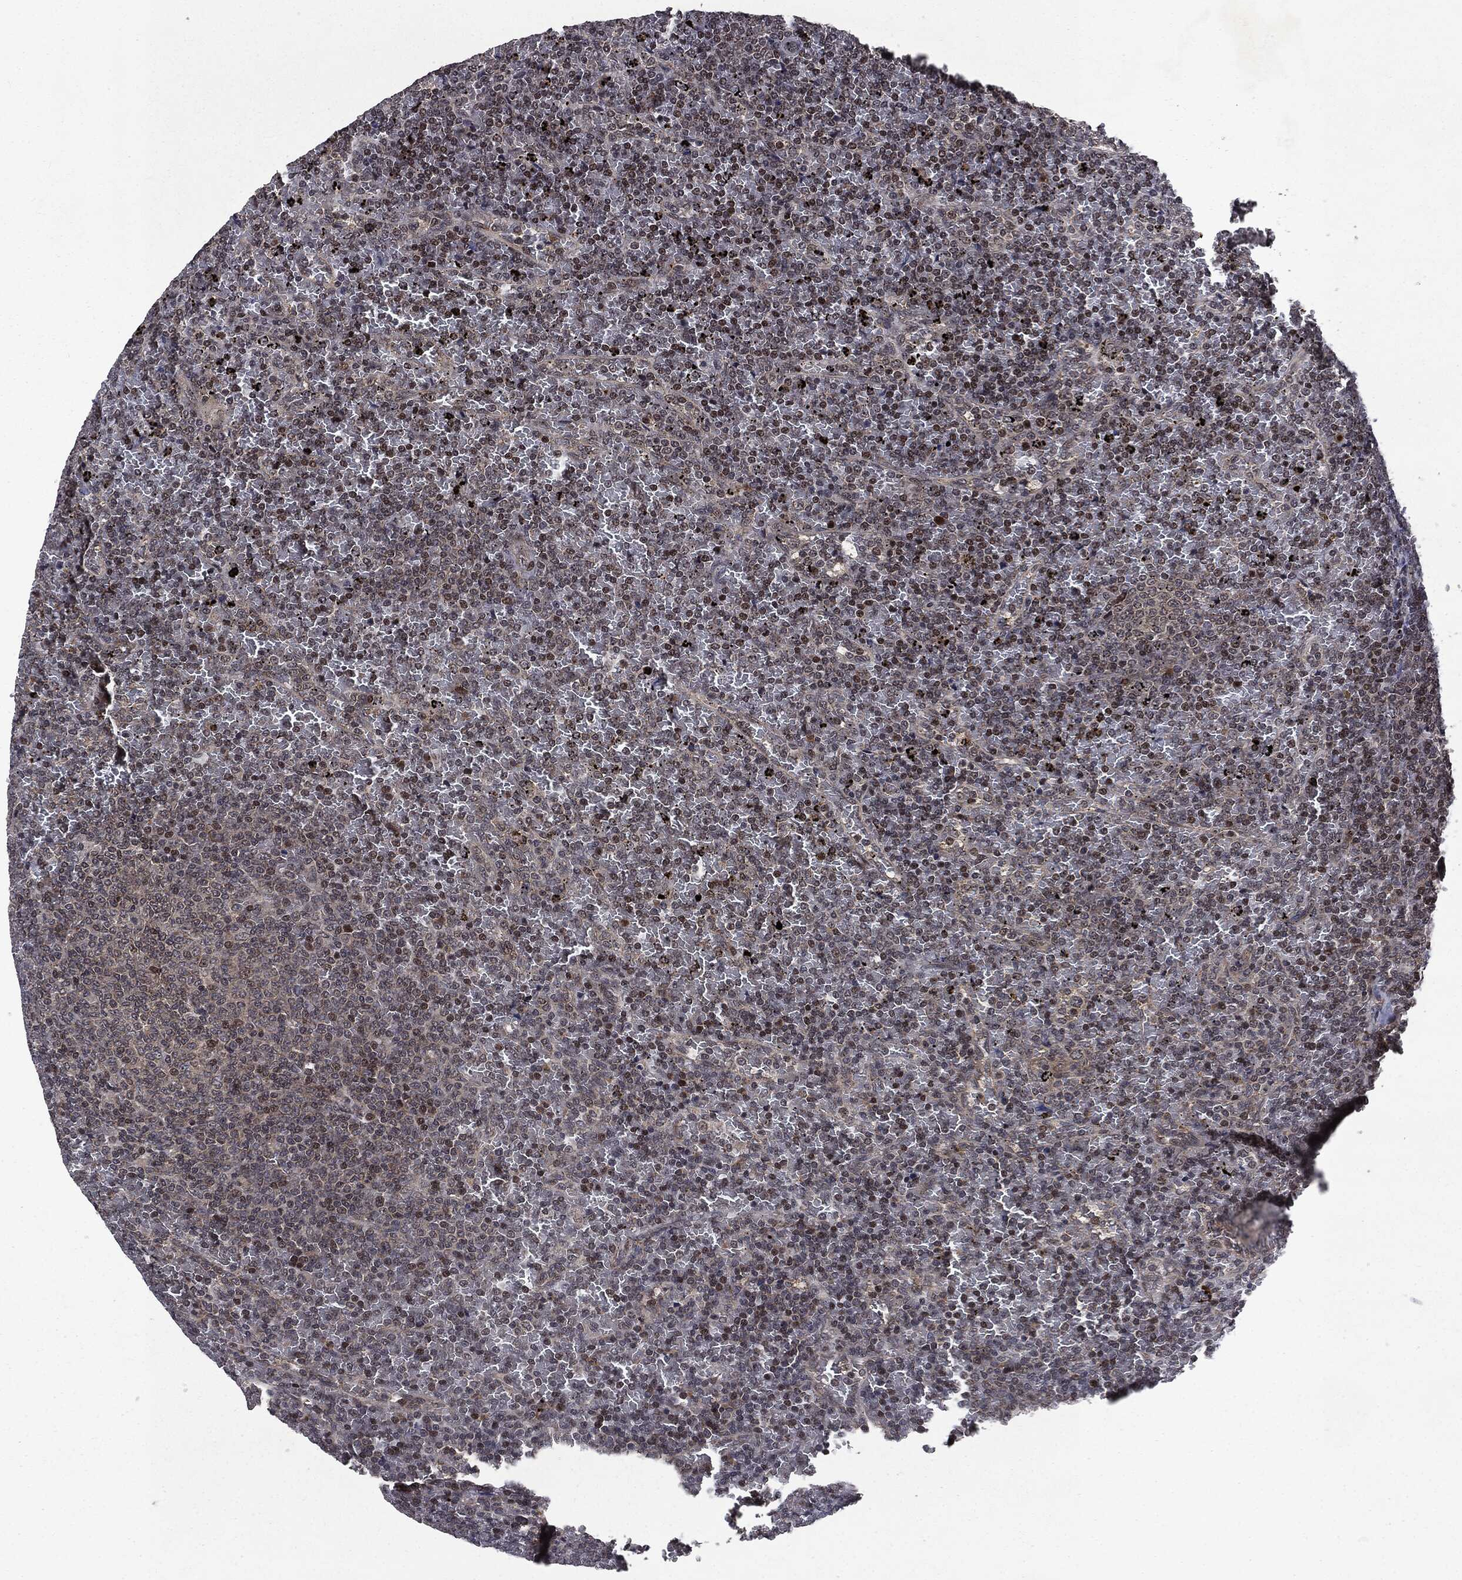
{"staining": {"intensity": "moderate", "quantity": "<25%", "location": "nuclear"}, "tissue": "lymphoma", "cell_type": "Tumor cells", "image_type": "cancer", "snomed": [{"axis": "morphology", "description": "Malignant lymphoma, non-Hodgkin's type, Low grade"}, {"axis": "topography", "description": "Spleen"}], "caption": "A brown stain highlights moderate nuclear staining of a protein in human malignant lymphoma, non-Hodgkin's type (low-grade) tumor cells. (DAB (3,3'-diaminobenzidine) IHC with brightfield microscopy, high magnification).", "gene": "STAU2", "patient": {"sex": "female", "age": 77}}